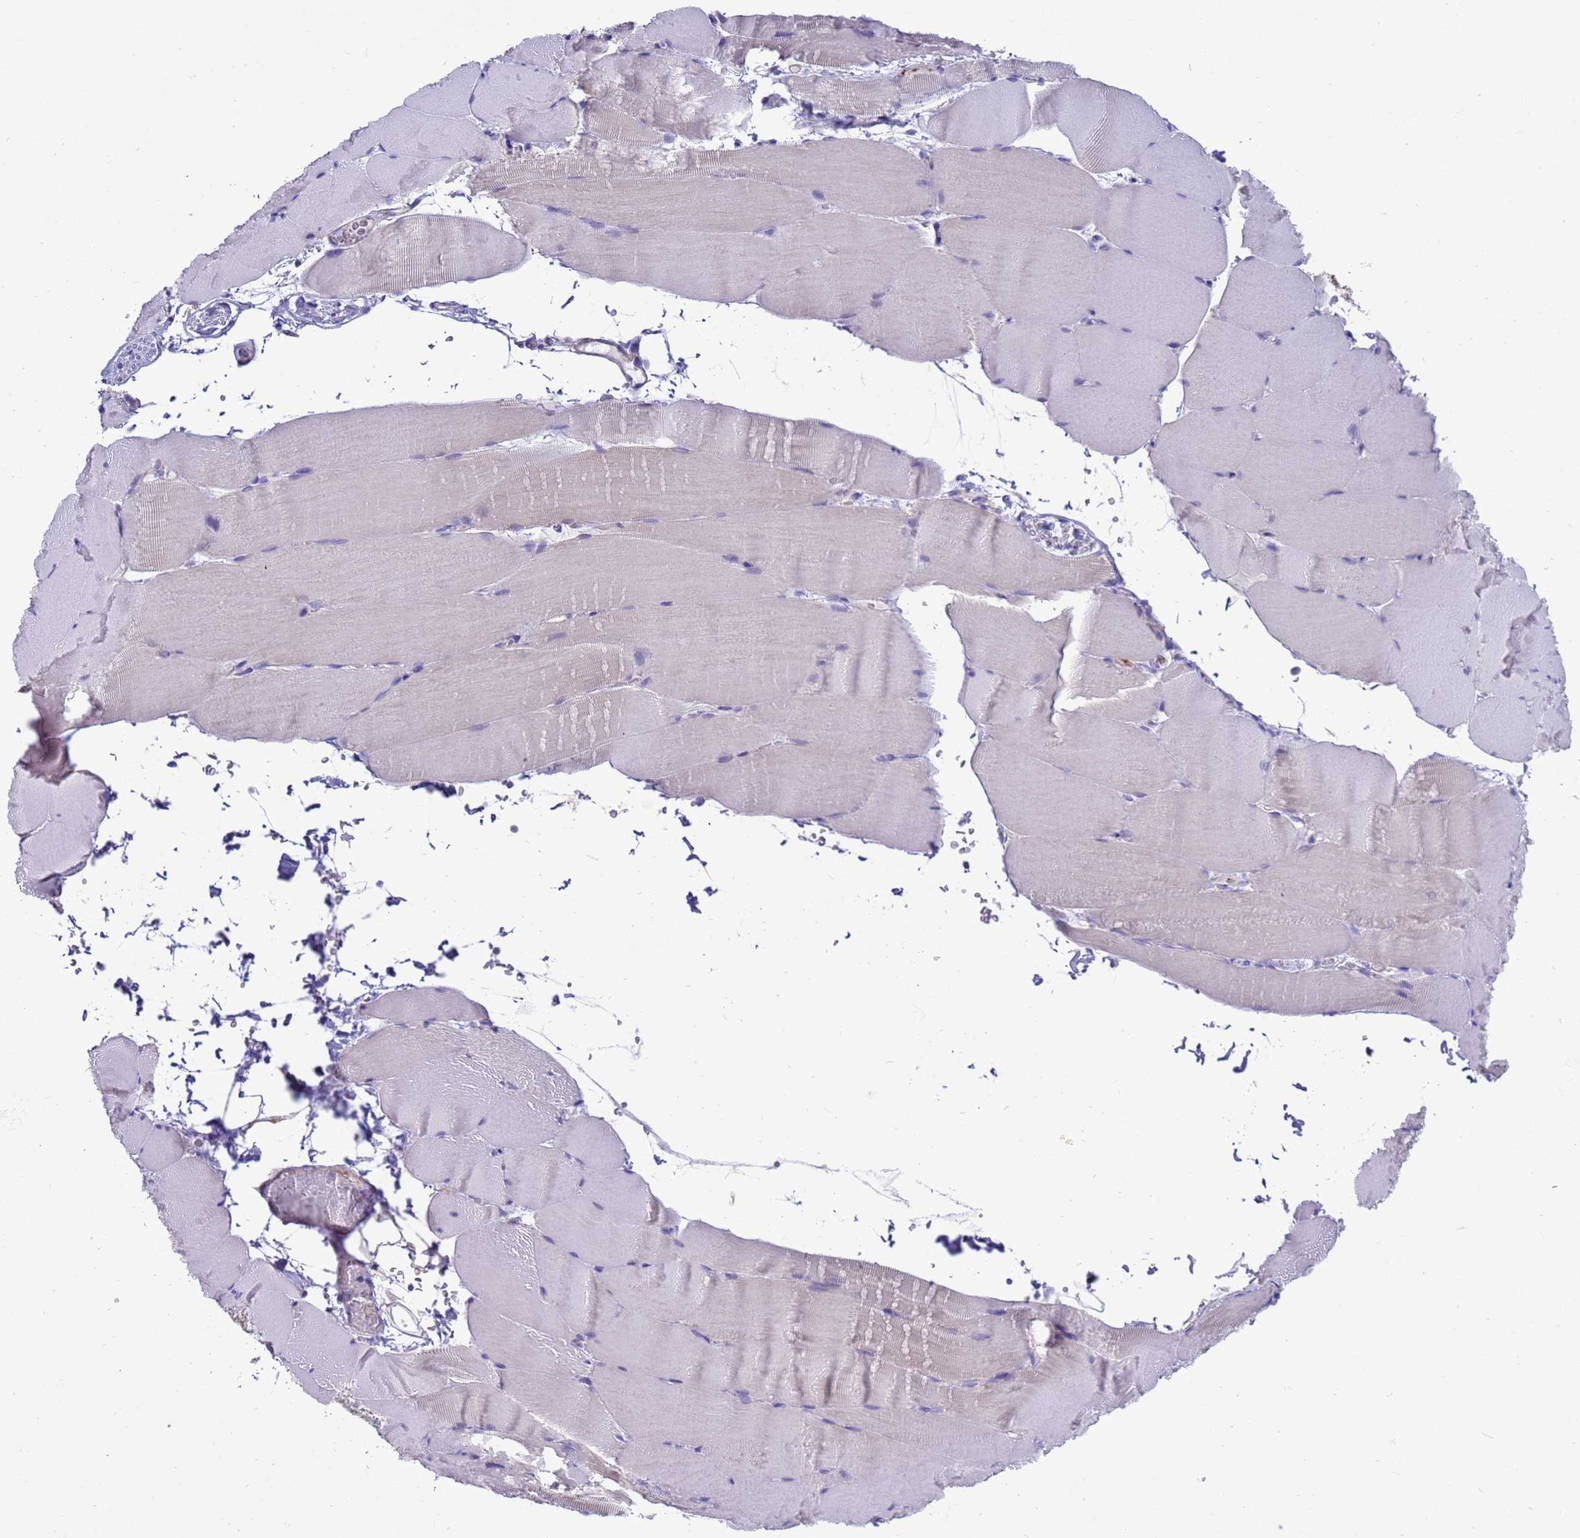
{"staining": {"intensity": "negative", "quantity": "none", "location": "none"}, "tissue": "skeletal muscle", "cell_type": "Myocytes", "image_type": "normal", "snomed": [{"axis": "morphology", "description": "Normal tissue, NOS"}, {"axis": "topography", "description": "Skeletal muscle"}, {"axis": "topography", "description": "Parathyroid gland"}], "caption": "The photomicrograph demonstrates no significant positivity in myocytes of skeletal muscle.", "gene": "RNF165", "patient": {"sex": "female", "age": 37}}